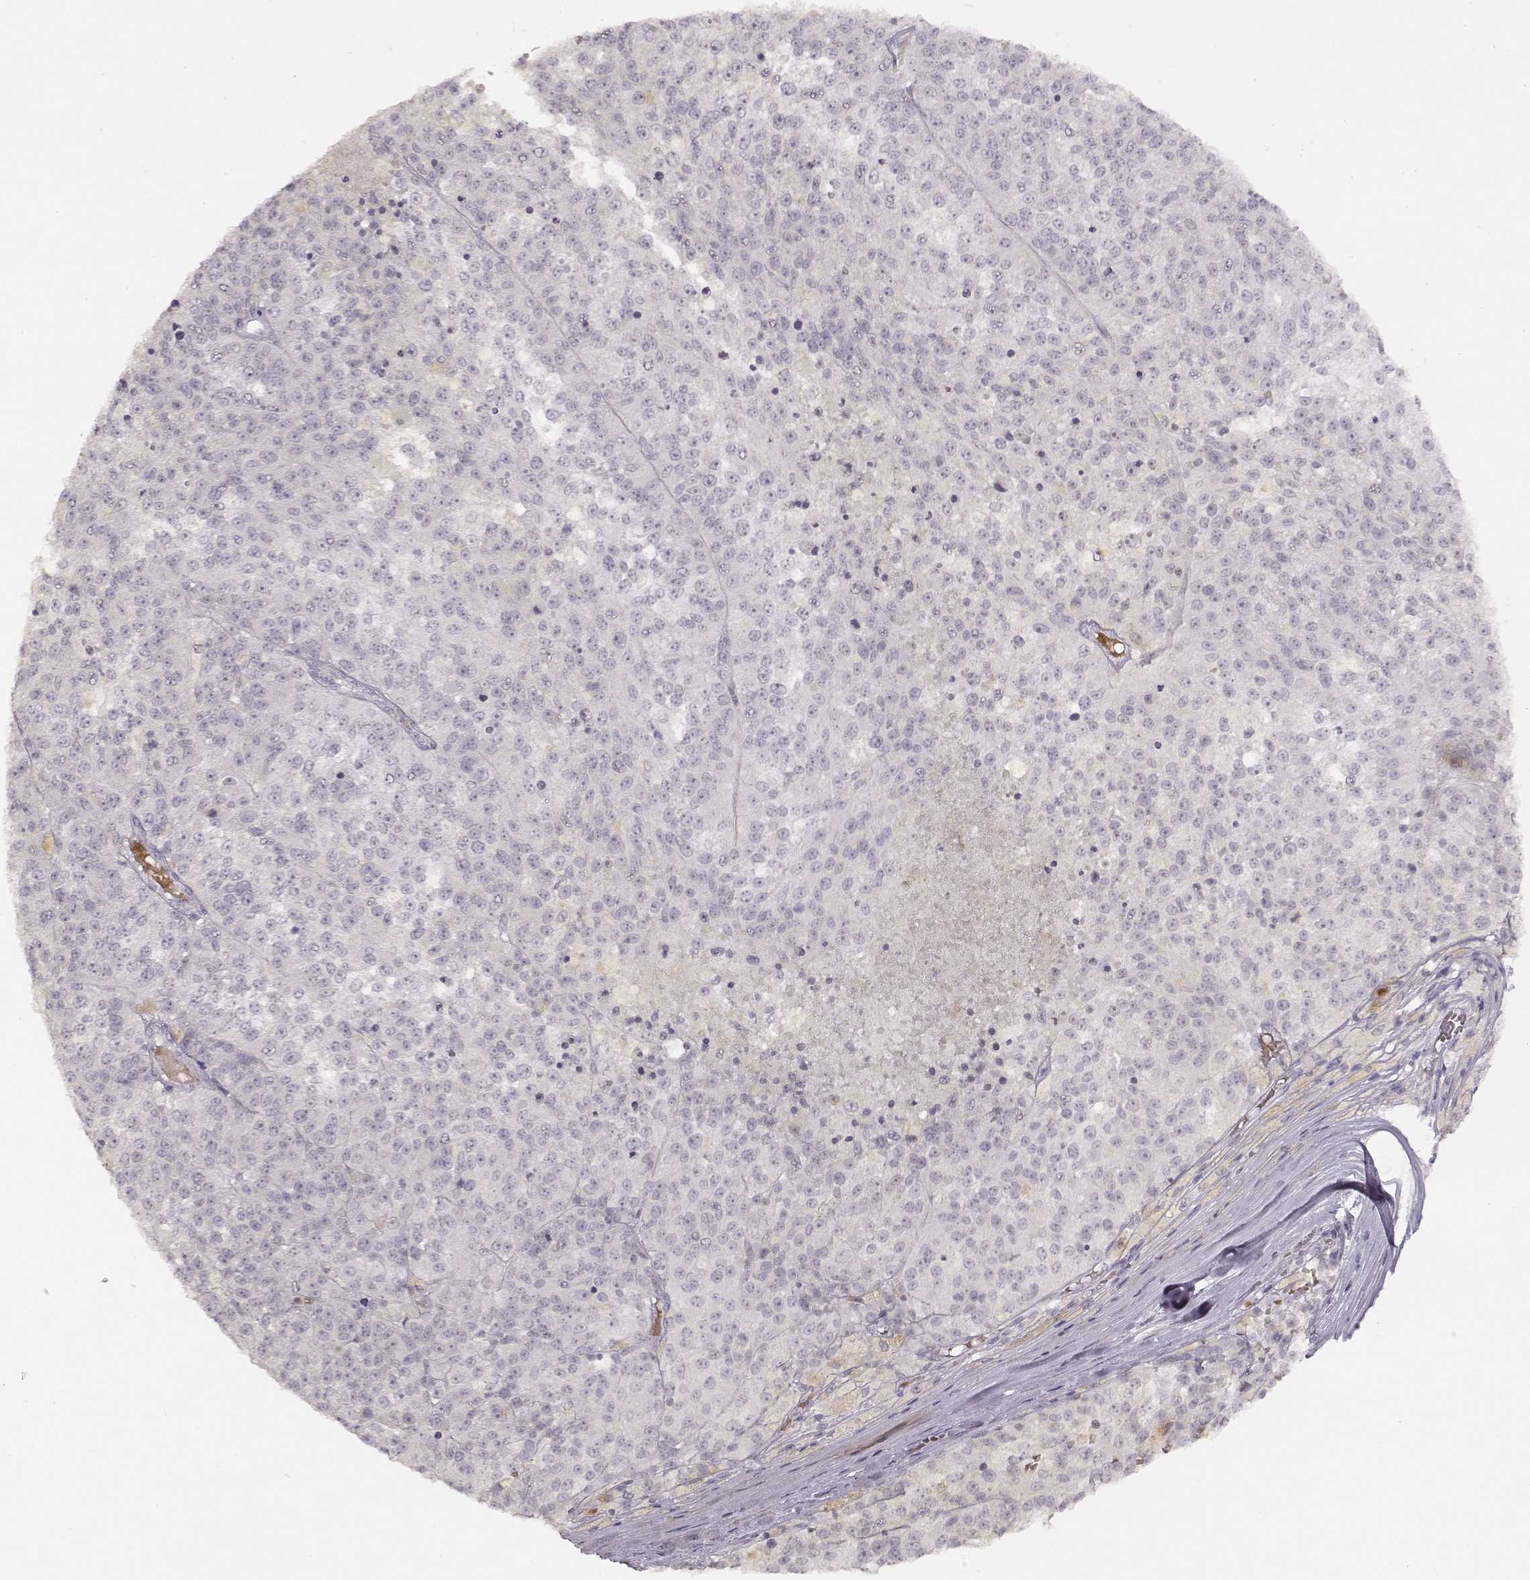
{"staining": {"intensity": "negative", "quantity": "none", "location": "none"}, "tissue": "melanoma", "cell_type": "Tumor cells", "image_type": "cancer", "snomed": [{"axis": "morphology", "description": "Malignant melanoma, Metastatic site"}, {"axis": "topography", "description": "Lymph node"}], "caption": "Protein analysis of malignant melanoma (metastatic site) demonstrates no significant positivity in tumor cells.", "gene": "LAMC2", "patient": {"sex": "female", "age": 64}}